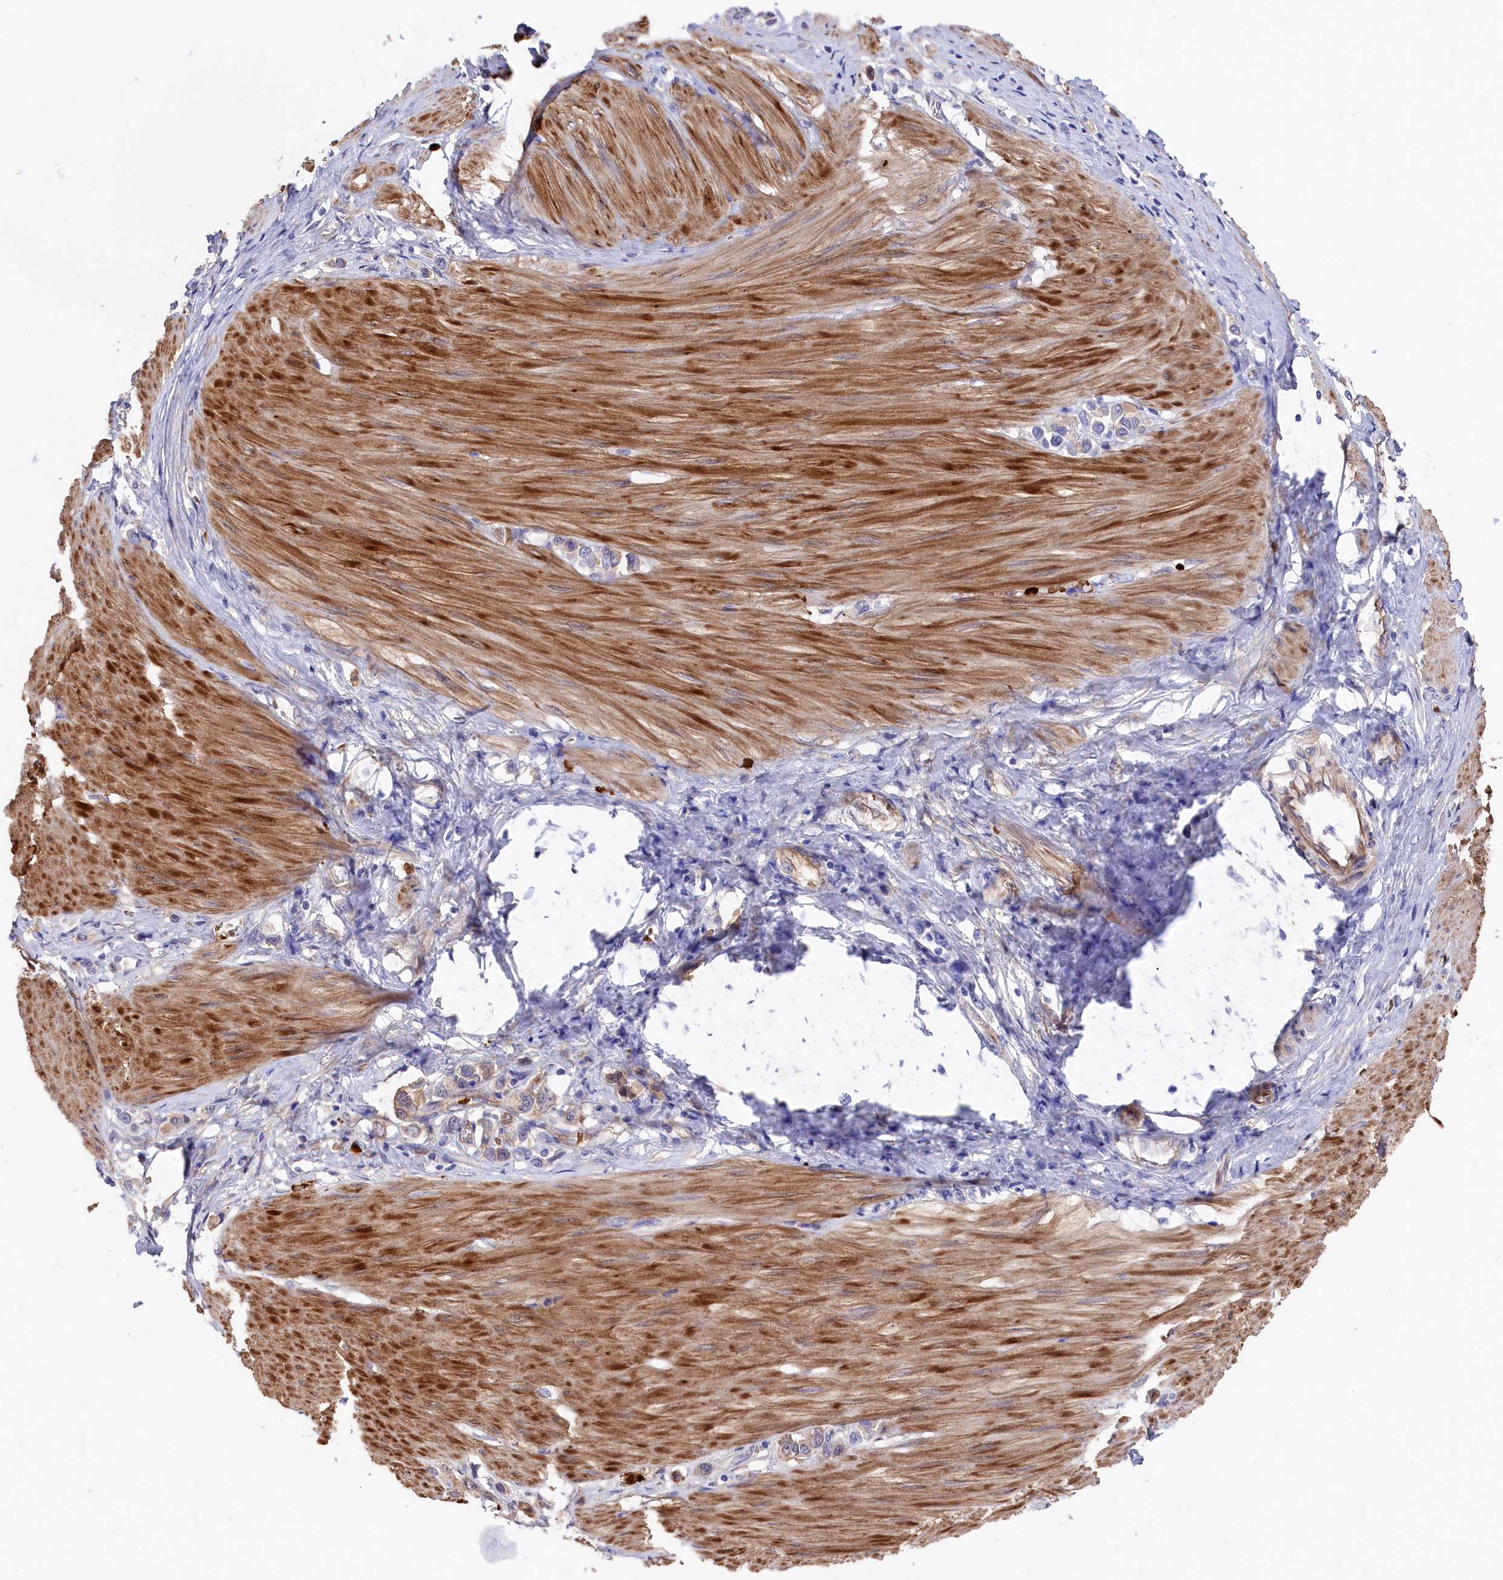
{"staining": {"intensity": "weak", "quantity": "<25%", "location": "cytoplasmic/membranous"}, "tissue": "stomach cancer", "cell_type": "Tumor cells", "image_type": "cancer", "snomed": [{"axis": "morphology", "description": "Adenocarcinoma, NOS"}, {"axis": "topography", "description": "Stomach"}], "caption": "This photomicrograph is of stomach cancer stained with immunohistochemistry (IHC) to label a protein in brown with the nuclei are counter-stained blue. There is no positivity in tumor cells.", "gene": "LHFPL4", "patient": {"sex": "female", "age": 65}}